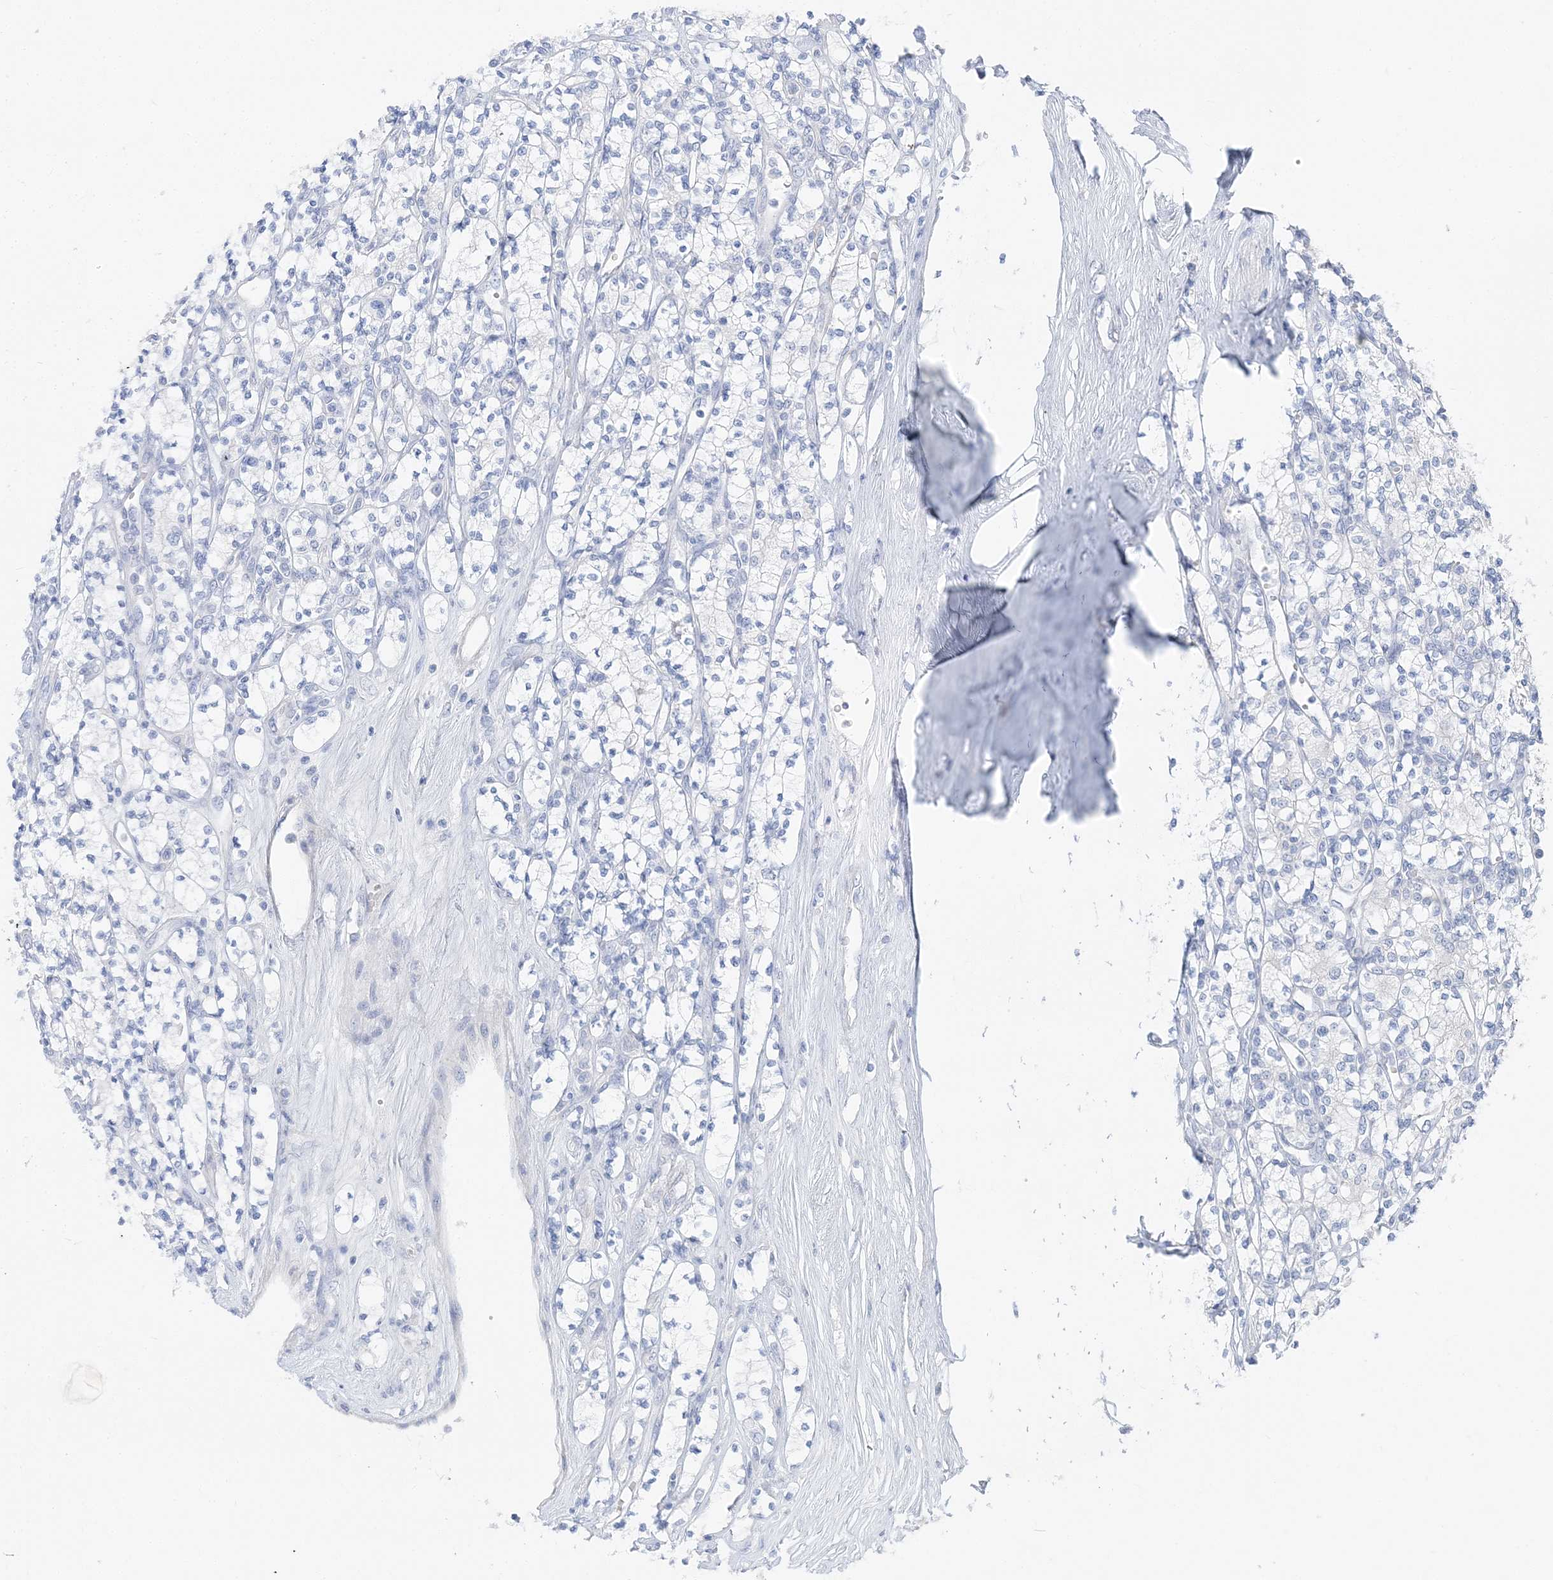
{"staining": {"intensity": "negative", "quantity": "none", "location": "none"}, "tissue": "renal cancer", "cell_type": "Tumor cells", "image_type": "cancer", "snomed": [{"axis": "morphology", "description": "Adenocarcinoma, NOS"}, {"axis": "topography", "description": "Kidney"}], "caption": "IHC of adenocarcinoma (renal) demonstrates no expression in tumor cells.", "gene": "HMGCS1", "patient": {"sex": "male", "age": 77}}